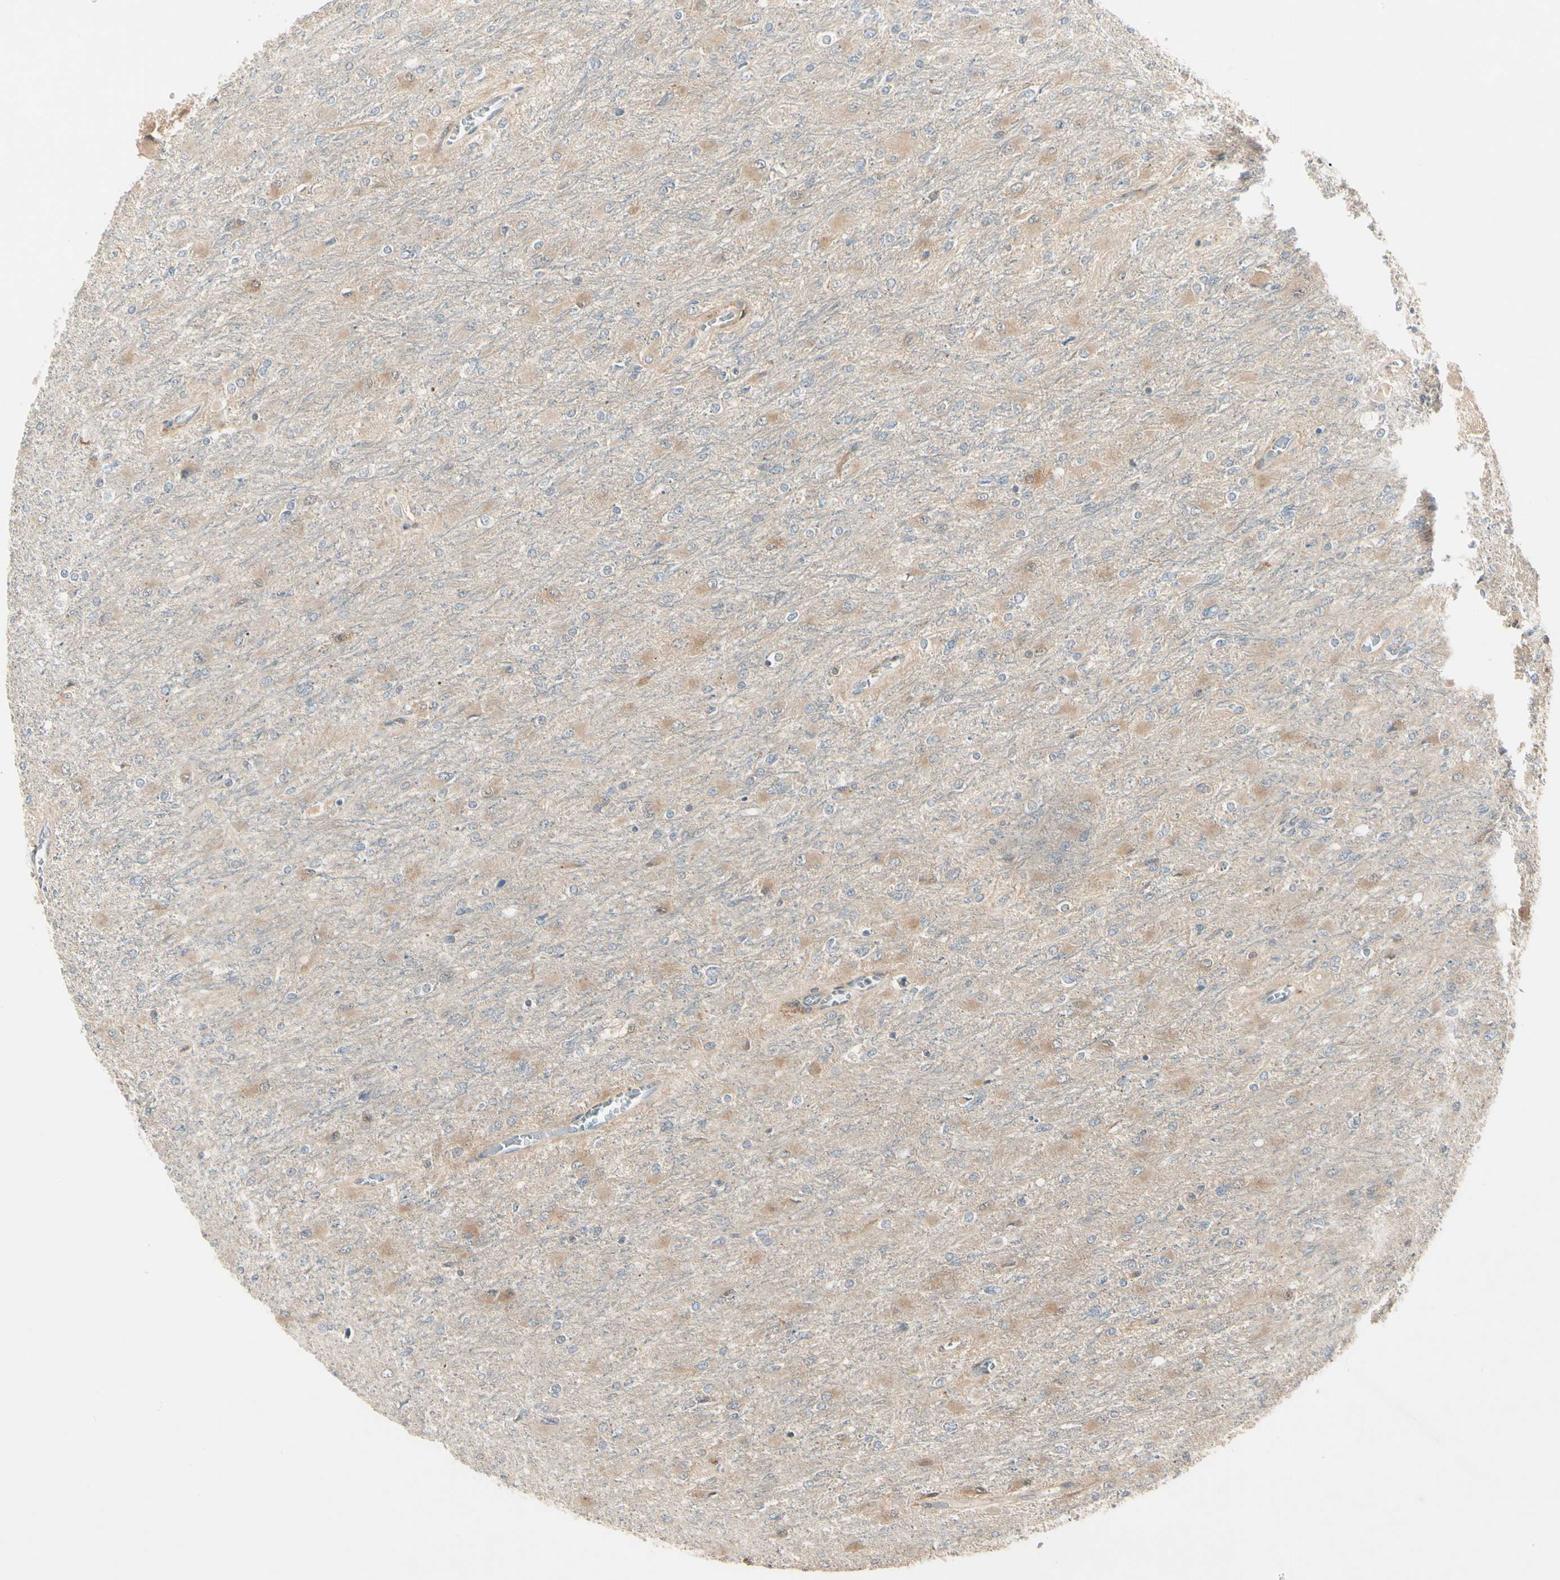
{"staining": {"intensity": "weak", "quantity": ">75%", "location": "cytoplasmic/membranous"}, "tissue": "glioma", "cell_type": "Tumor cells", "image_type": "cancer", "snomed": [{"axis": "morphology", "description": "Glioma, malignant, High grade"}, {"axis": "topography", "description": "Cerebral cortex"}], "caption": "Immunohistochemistry (IHC) (DAB) staining of human malignant glioma (high-grade) reveals weak cytoplasmic/membranous protein staining in about >75% of tumor cells.", "gene": "F2R", "patient": {"sex": "female", "age": 36}}